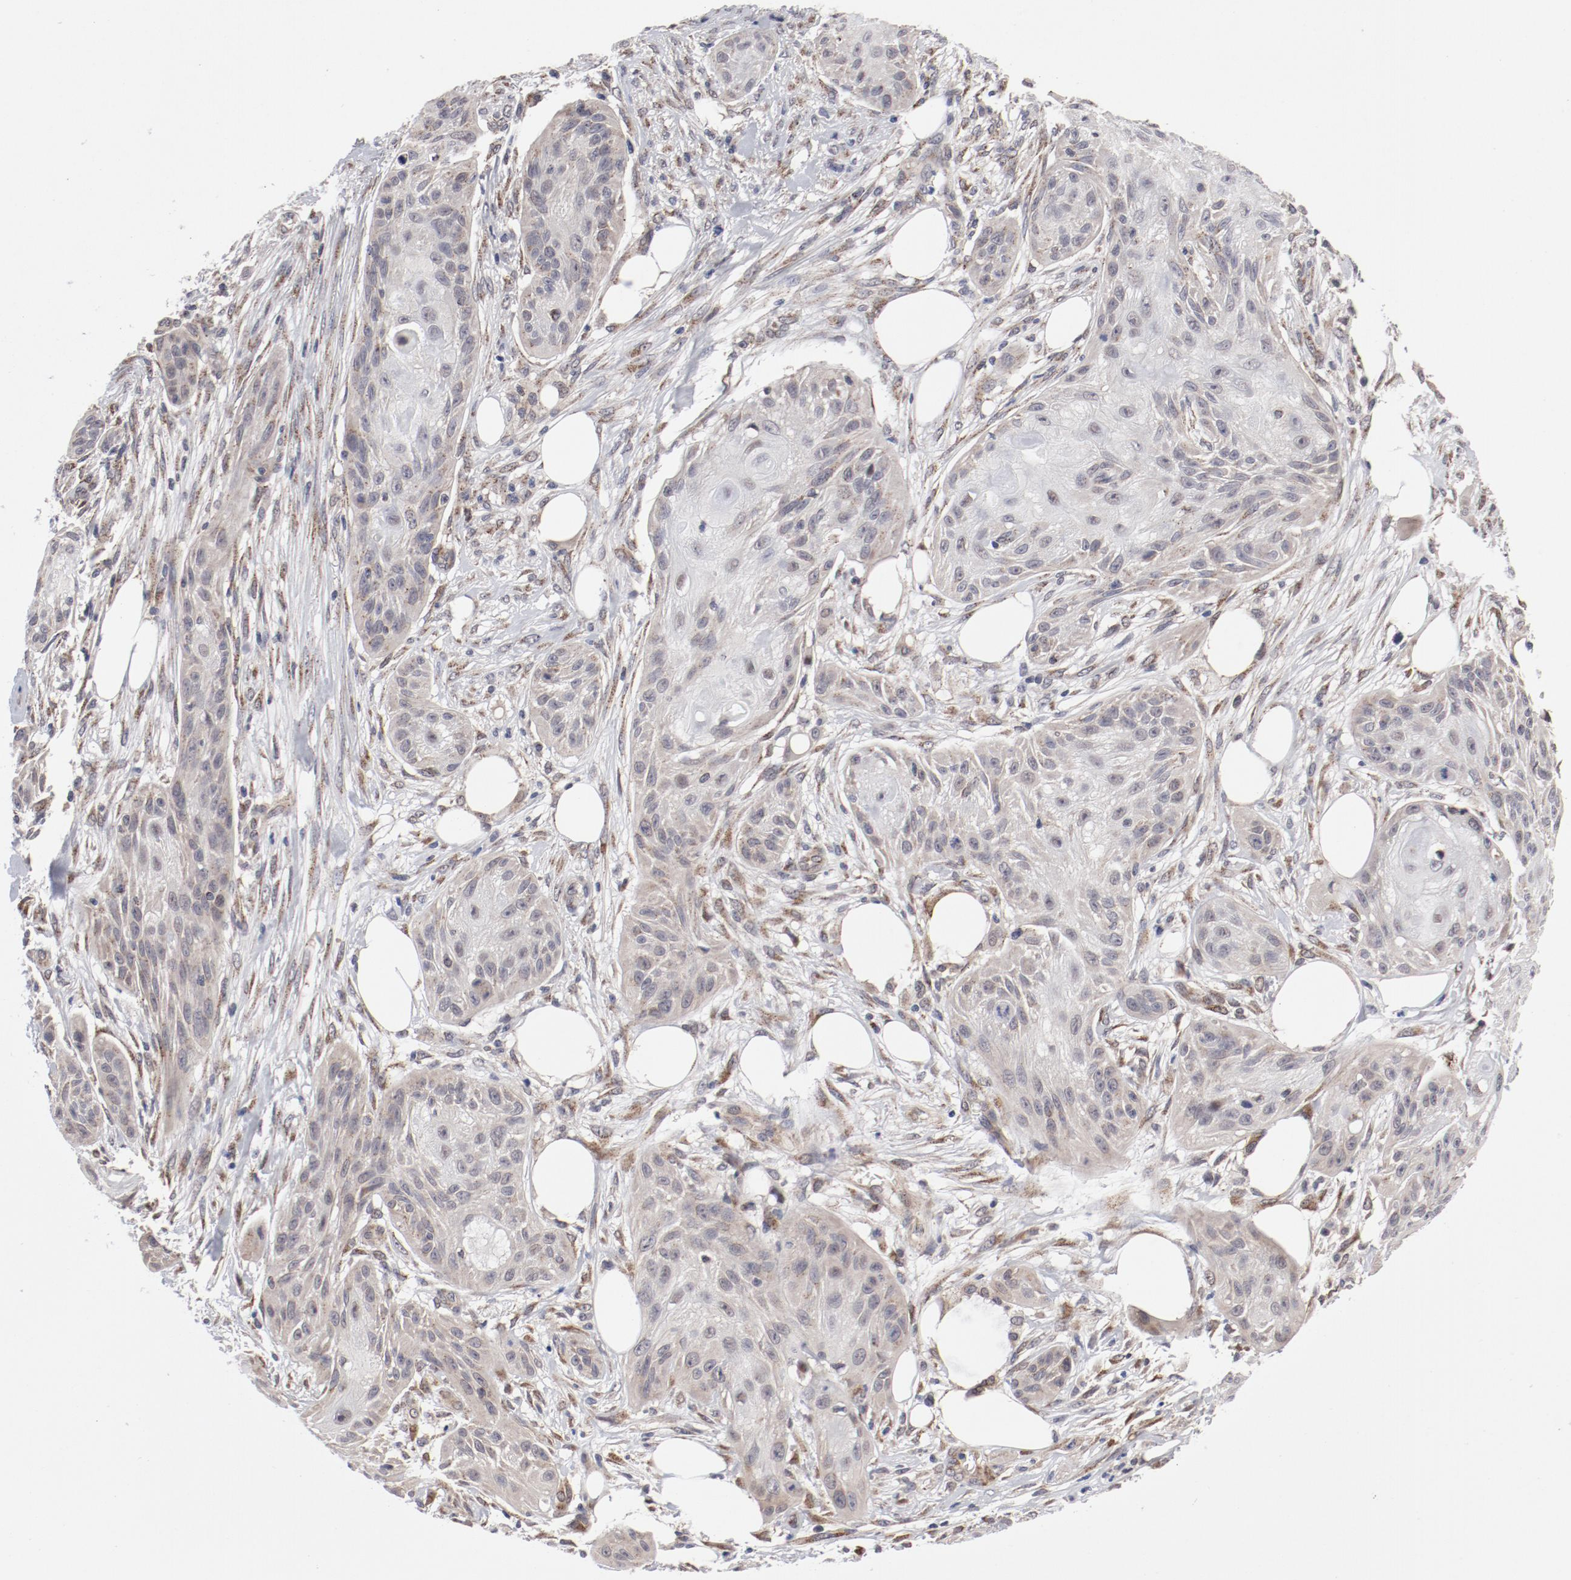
{"staining": {"intensity": "negative", "quantity": "none", "location": "none"}, "tissue": "skin cancer", "cell_type": "Tumor cells", "image_type": "cancer", "snomed": [{"axis": "morphology", "description": "Squamous cell carcinoma, NOS"}, {"axis": "topography", "description": "Skin"}], "caption": "The micrograph reveals no significant staining in tumor cells of skin squamous cell carcinoma.", "gene": "RPL12", "patient": {"sex": "female", "age": 88}}